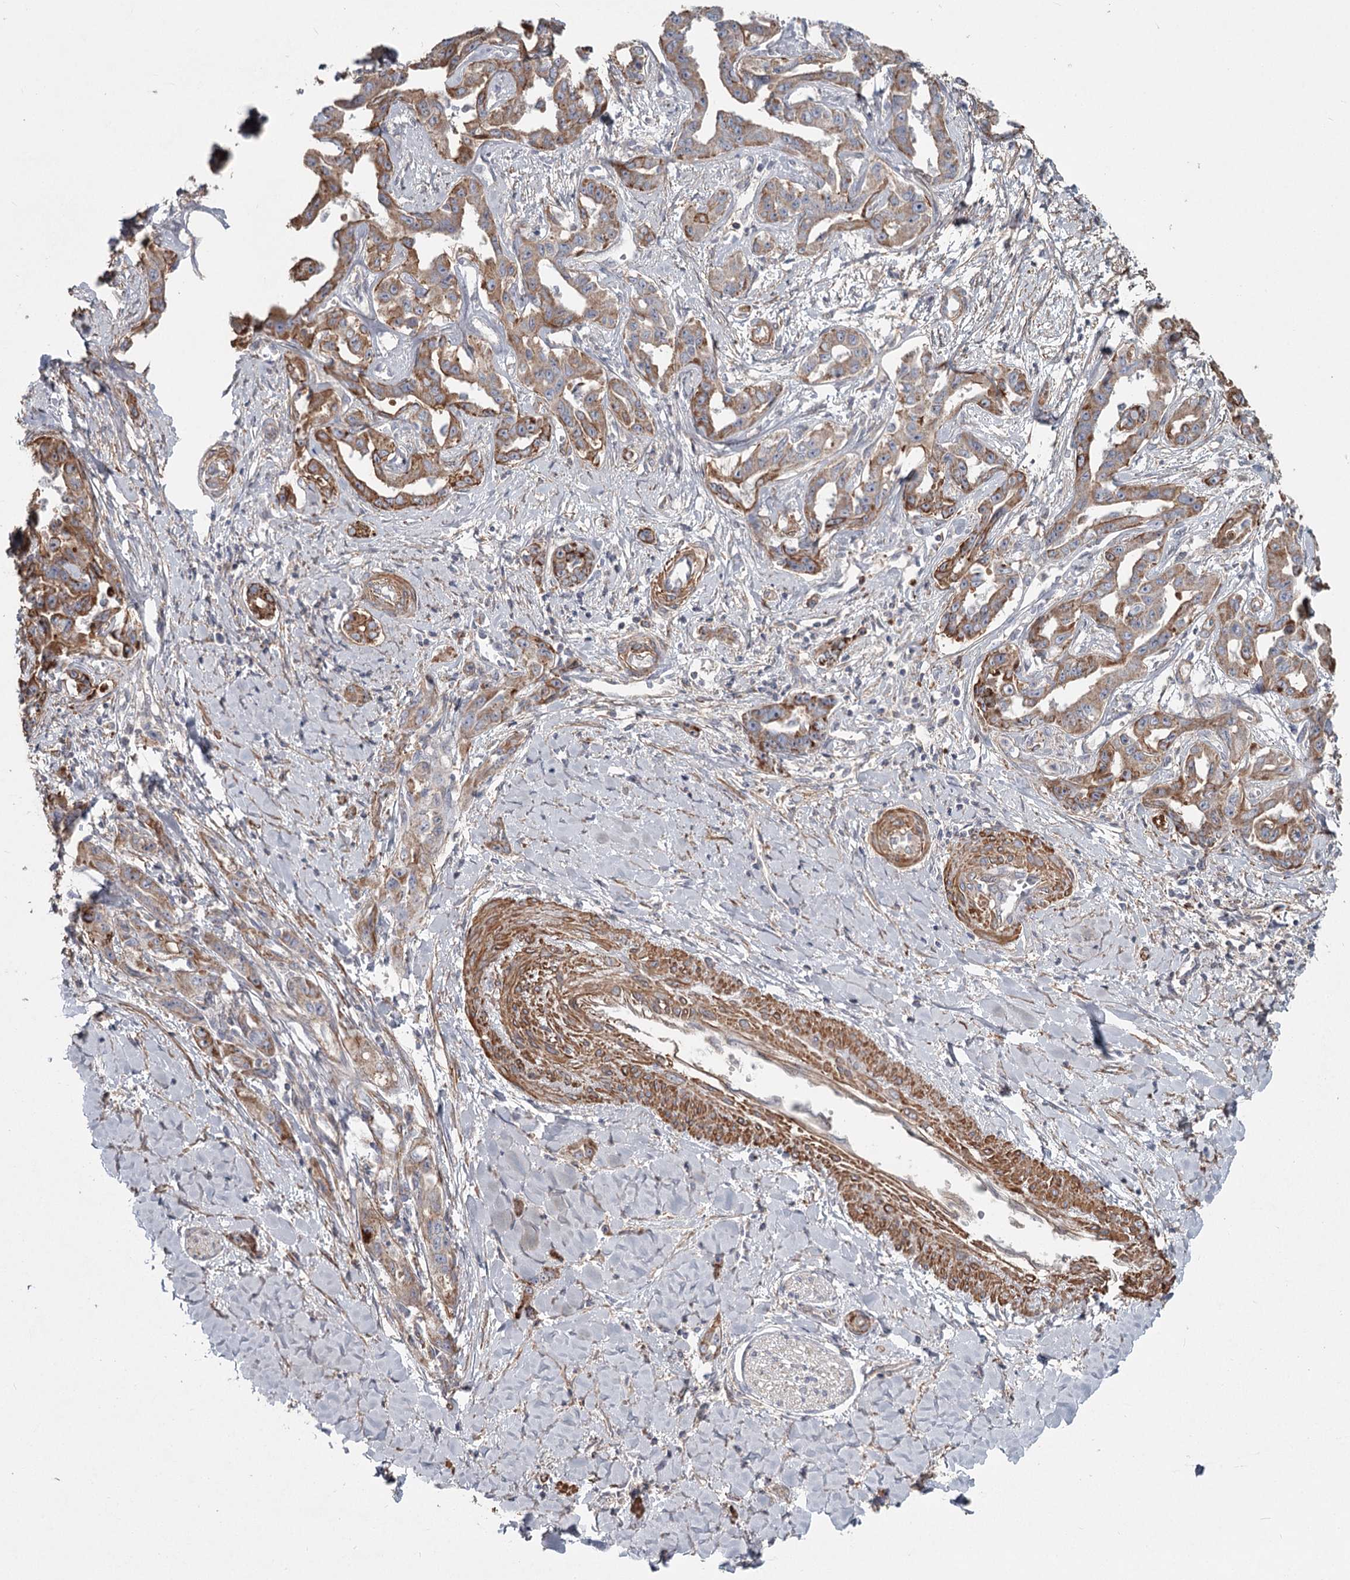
{"staining": {"intensity": "moderate", "quantity": ">75%", "location": "cytoplasmic/membranous"}, "tissue": "liver cancer", "cell_type": "Tumor cells", "image_type": "cancer", "snomed": [{"axis": "morphology", "description": "Cholangiocarcinoma"}, {"axis": "topography", "description": "Liver"}], "caption": "IHC micrograph of liver cholangiocarcinoma stained for a protein (brown), which exhibits medium levels of moderate cytoplasmic/membranous positivity in approximately >75% of tumor cells.", "gene": "DHRS9", "patient": {"sex": "male", "age": 59}}